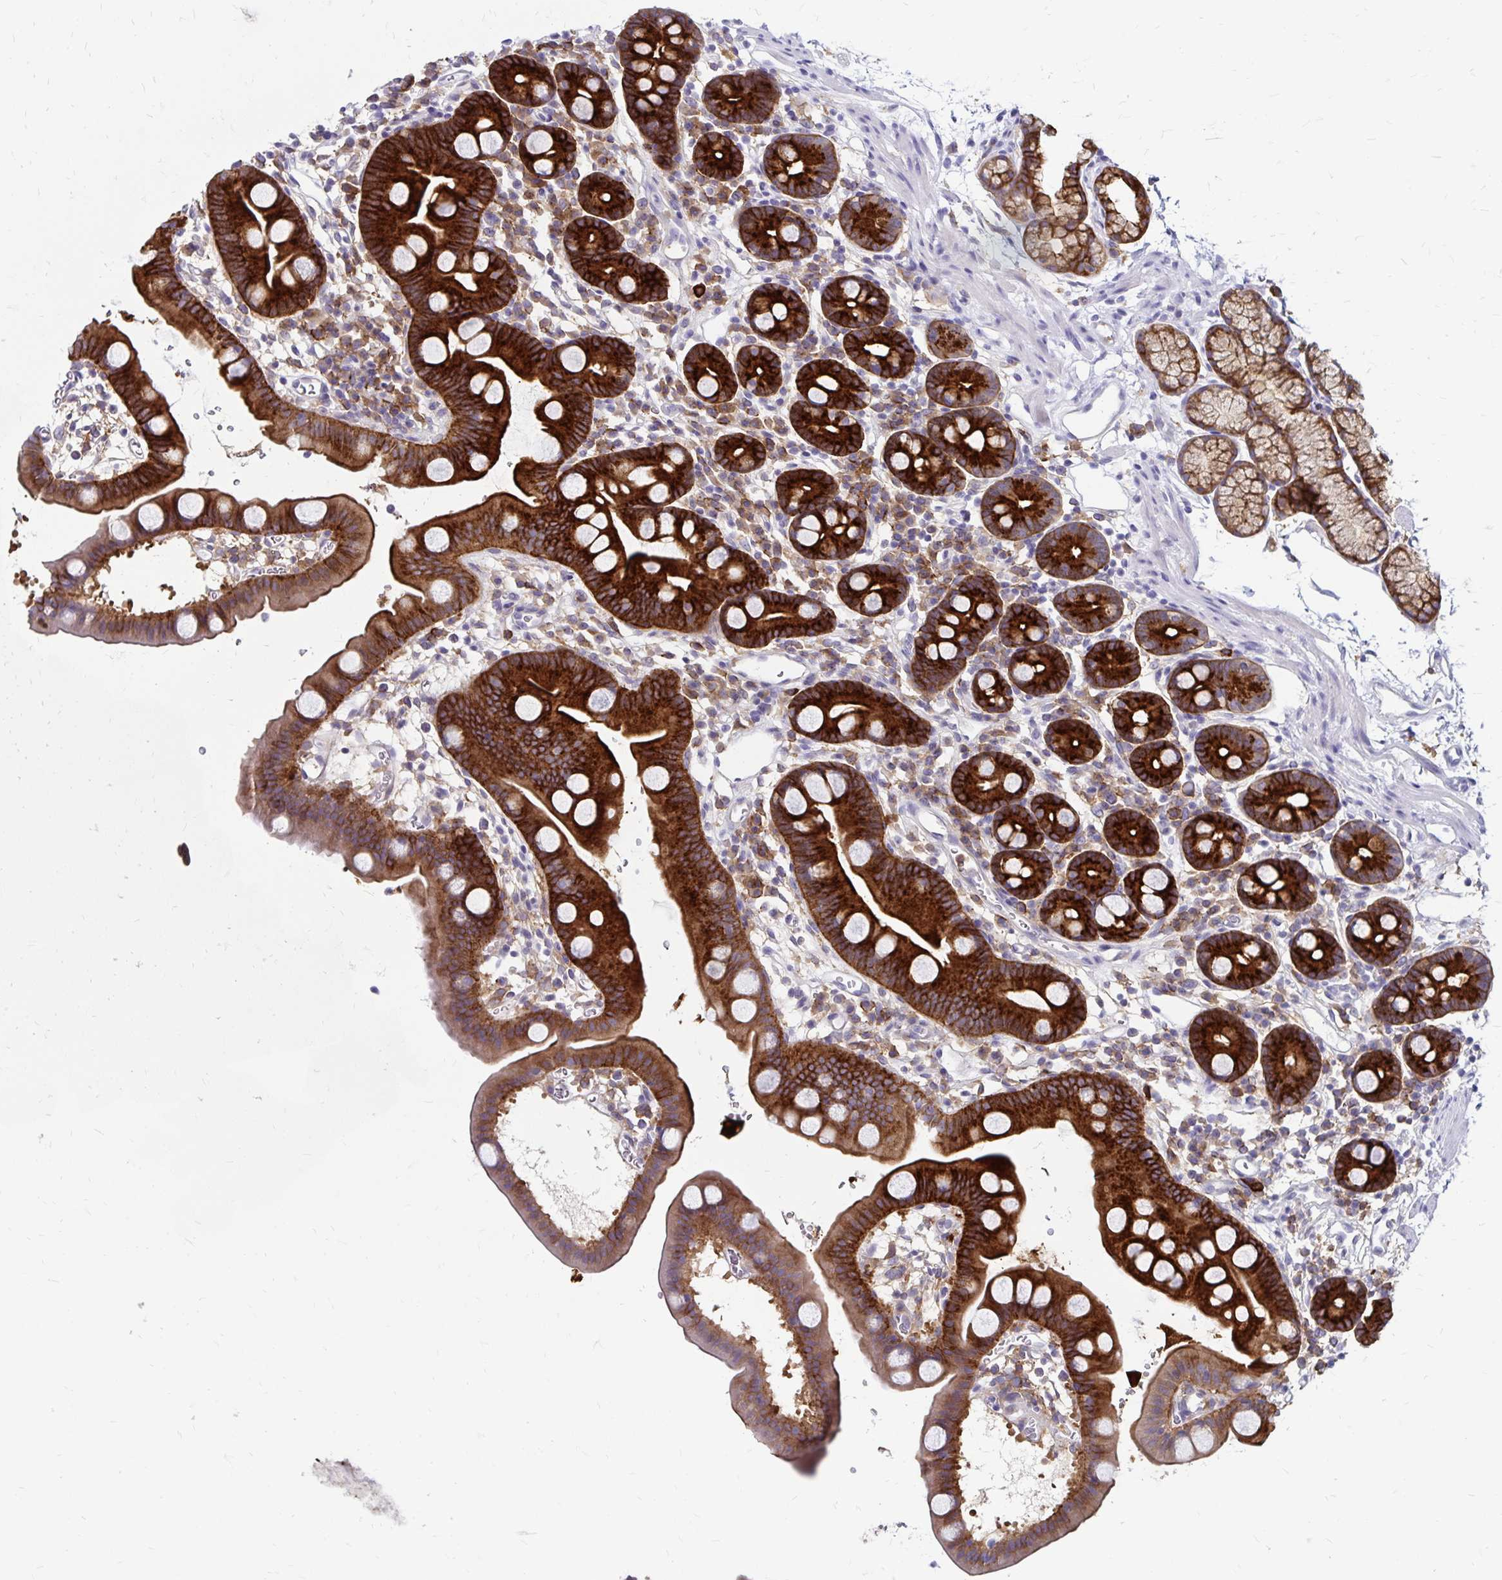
{"staining": {"intensity": "strong", "quantity": ">75%", "location": "cytoplasmic/membranous"}, "tissue": "duodenum", "cell_type": "Glandular cells", "image_type": "normal", "snomed": [{"axis": "morphology", "description": "Normal tissue, NOS"}, {"axis": "topography", "description": "Duodenum"}], "caption": "Protein staining reveals strong cytoplasmic/membranous positivity in about >75% of glandular cells in normal duodenum. (DAB = brown stain, brightfield microscopy at high magnification).", "gene": "TNS3", "patient": {"sex": "male", "age": 59}}